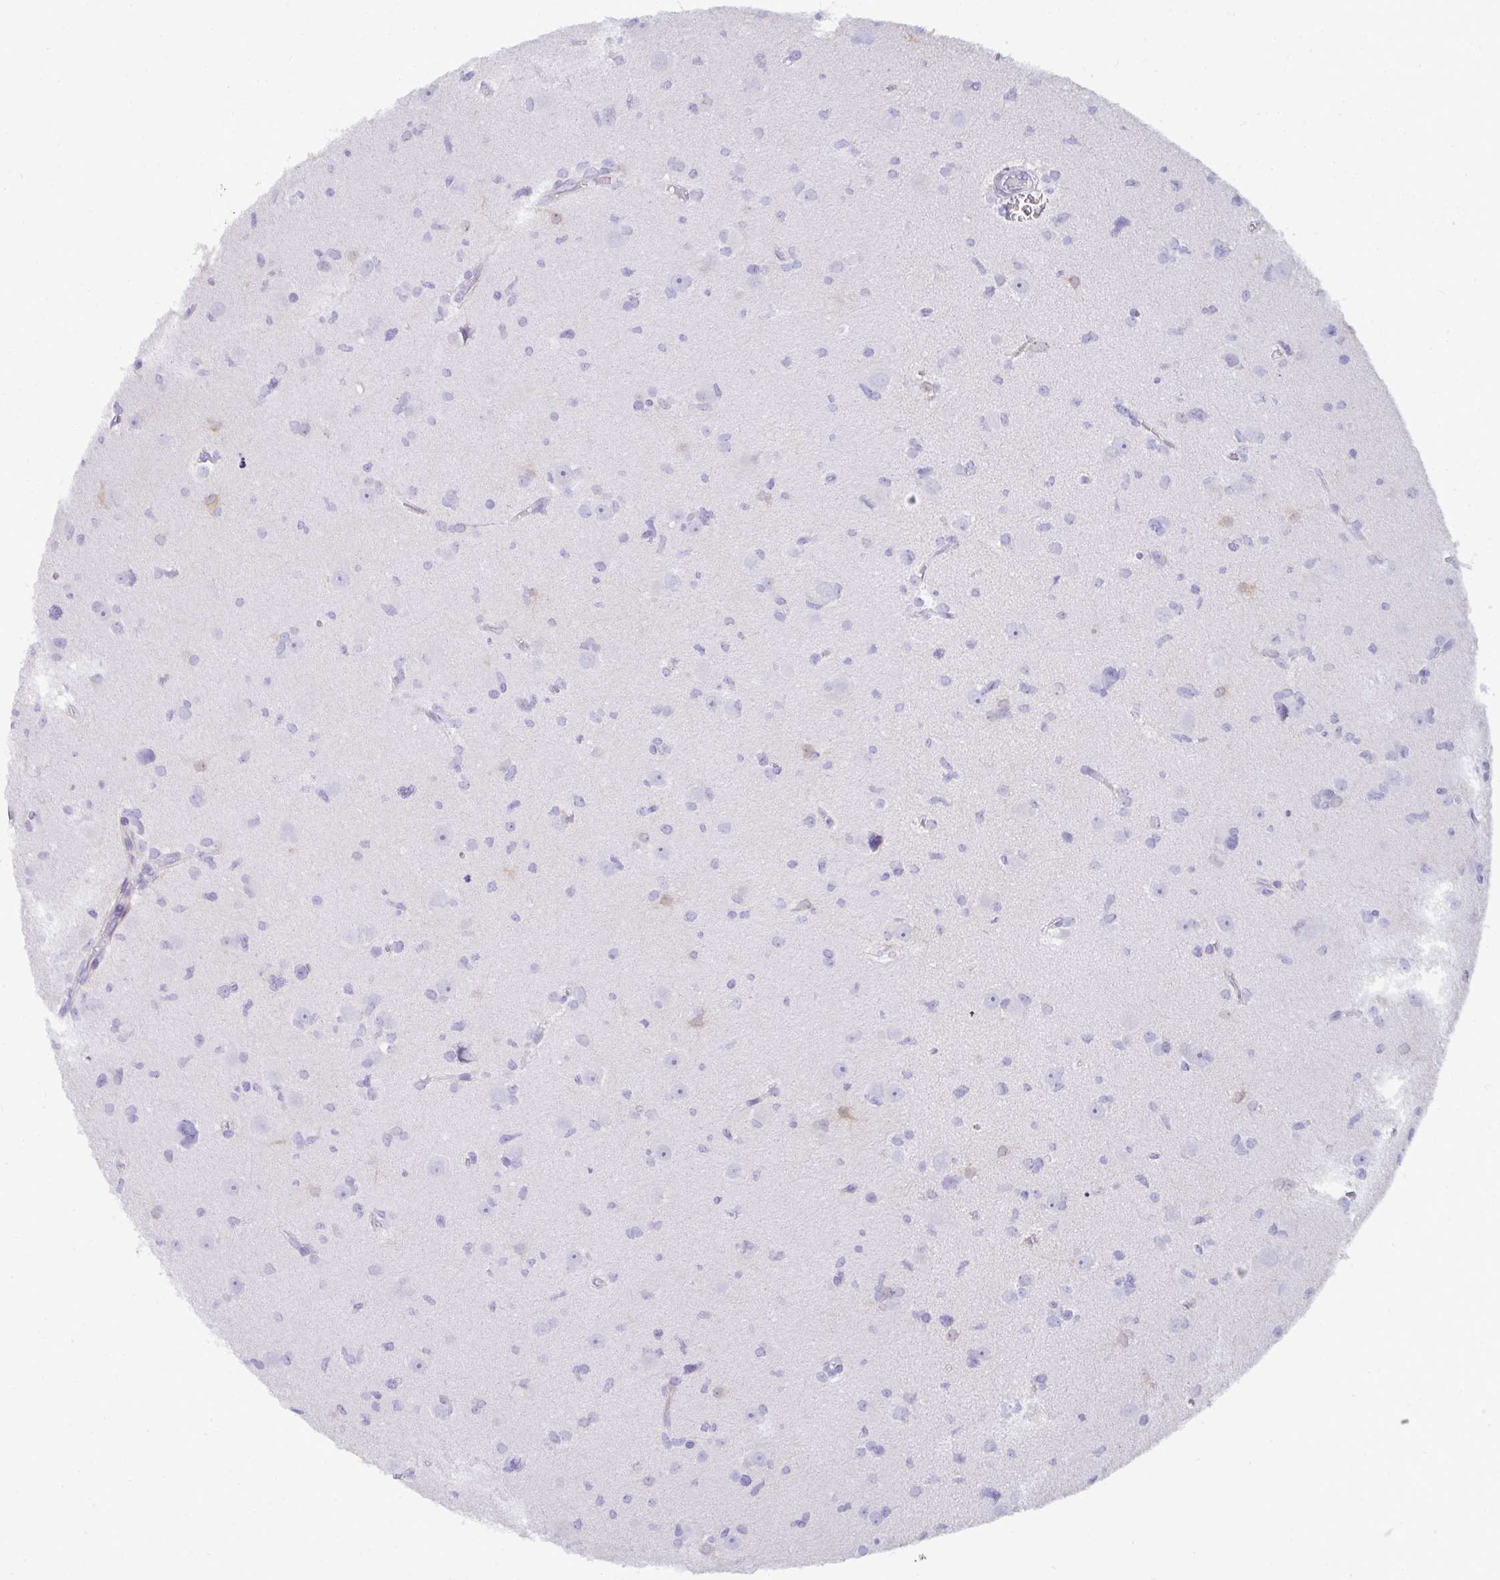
{"staining": {"intensity": "negative", "quantity": "none", "location": "none"}, "tissue": "glioma", "cell_type": "Tumor cells", "image_type": "cancer", "snomed": [{"axis": "morphology", "description": "Glioma, malignant, High grade"}, {"axis": "topography", "description": "Brain"}], "caption": "Malignant high-grade glioma was stained to show a protein in brown. There is no significant staining in tumor cells. Brightfield microscopy of IHC stained with DAB (brown) and hematoxylin (blue), captured at high magnification.", "gene": "HSPB6", "patient": {"sex": "male", "age": 23}}